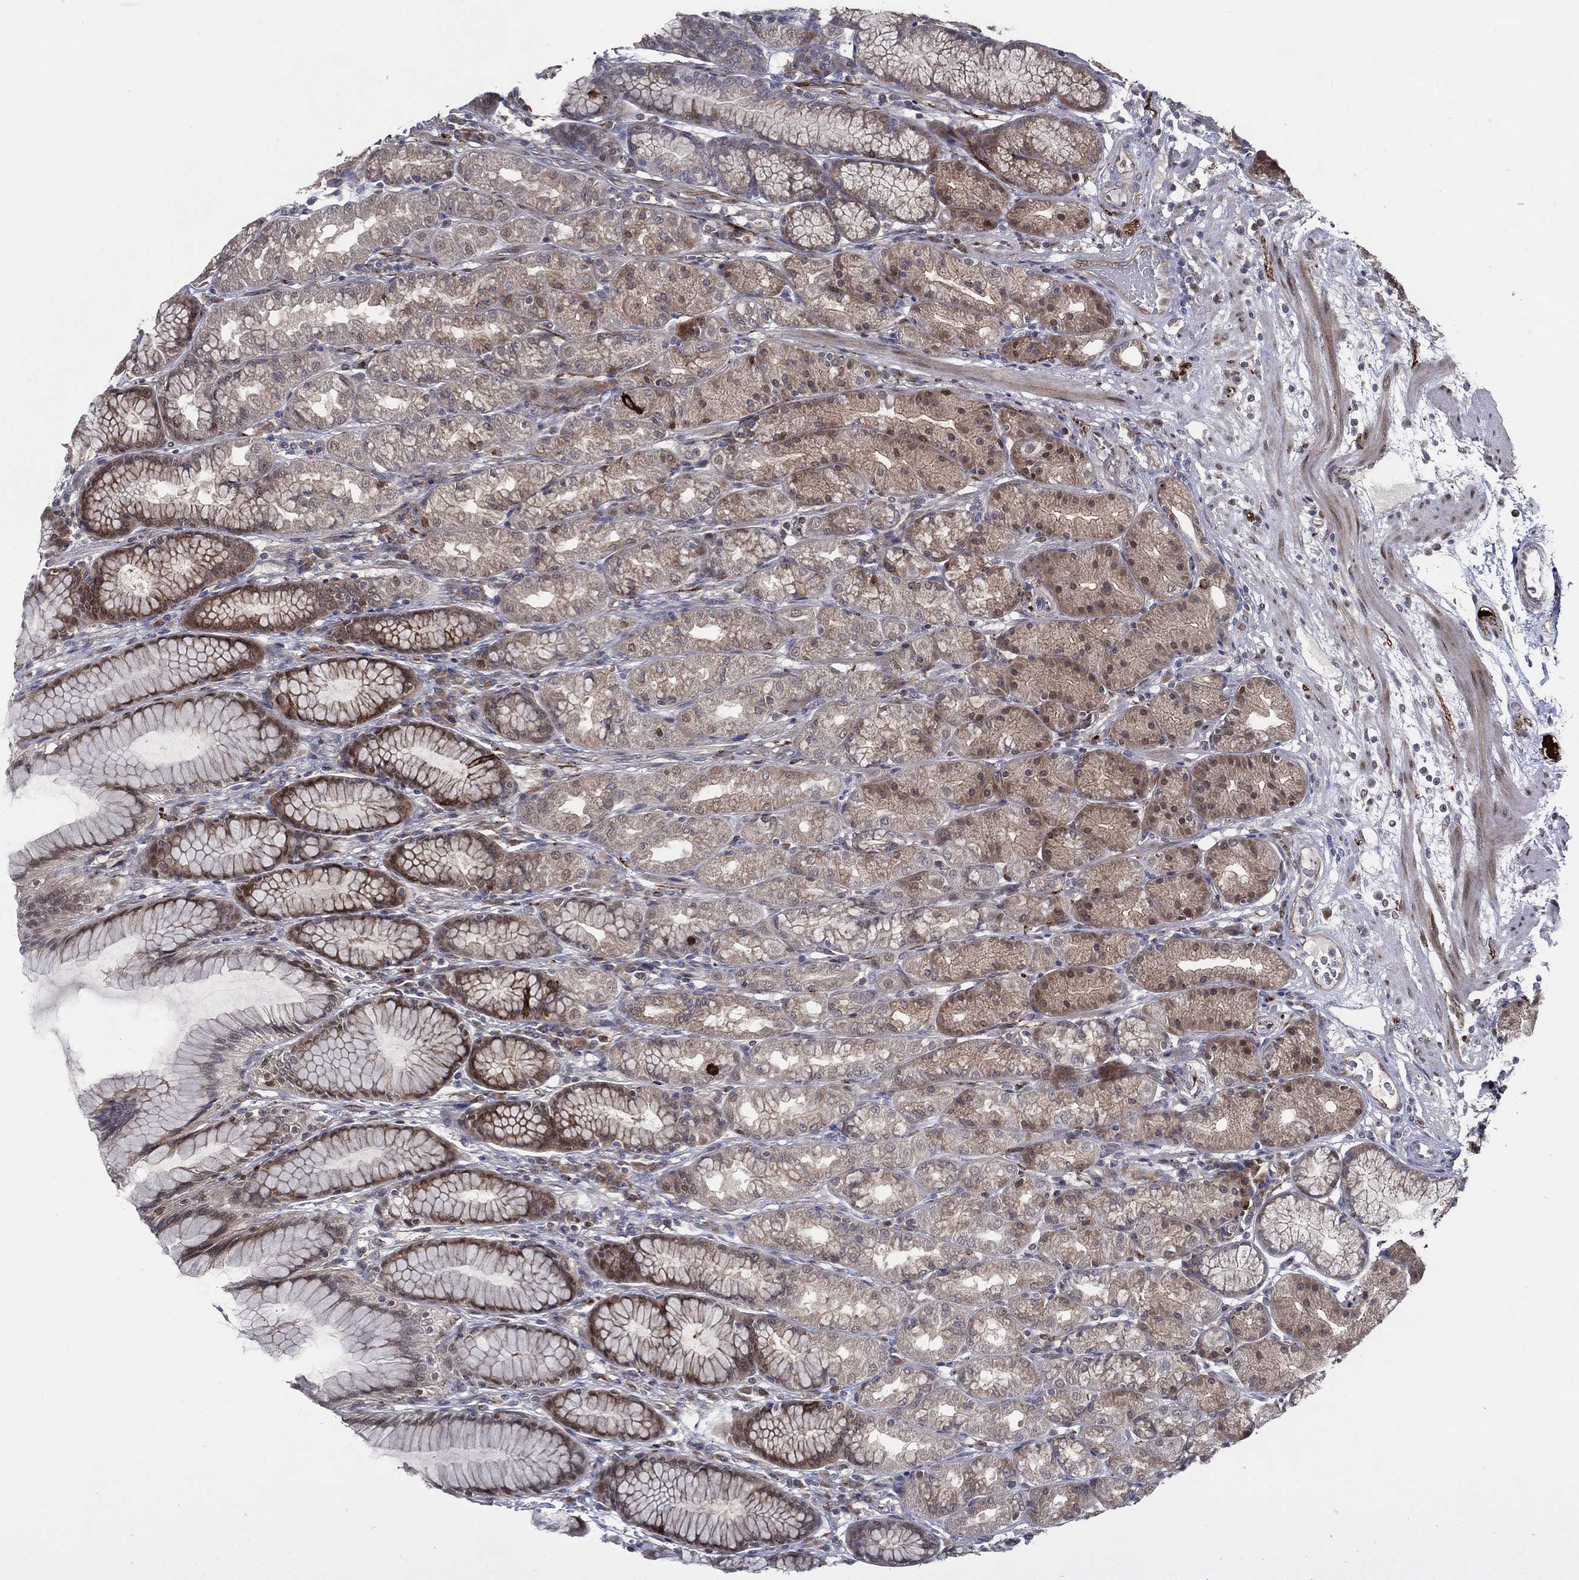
{"staining": {"intensity": "moderate", "quantity": "<25%", "location": "cytoplasmic/membranous"}, "tissue": "stomach", "cell_type": "Glandular cells", "image_type": "normal", "snomed": [{"axis": "morphology", "description": "Normal tissue, NOS"}, {"axis": "morphology", "description": "Adenocarcinoma, NOS"}, {"axis": "topography", "description": "Stomach"}], "caption": "Moderate cytoplasmic/membranous staining is present in approximately <25% of glandular cells in unremarkable stomach.", "gene": "ARHGAP11A", "patient": {"sex": "female", "age": 79}}